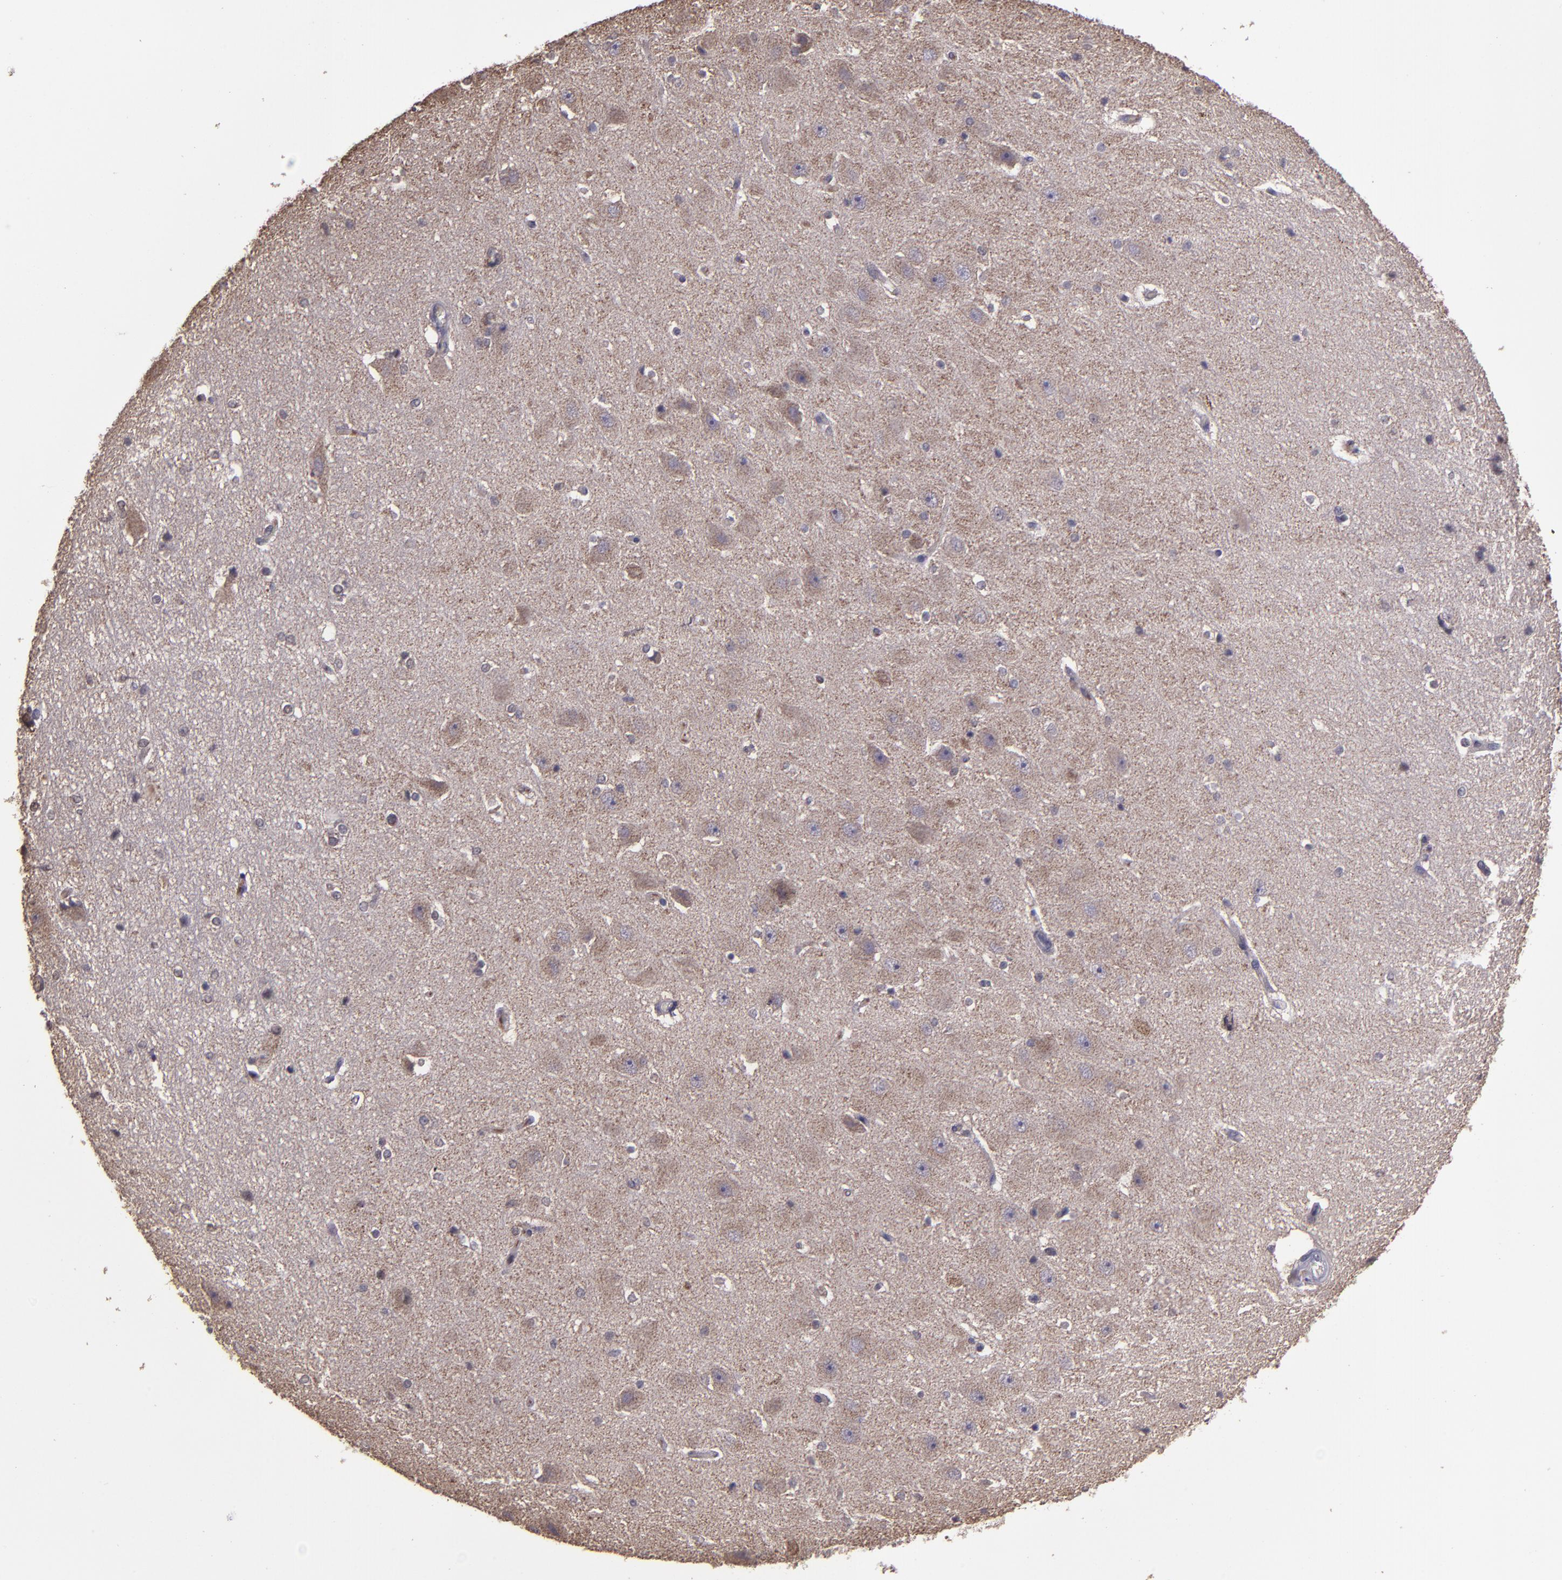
{"staining": {"intensity": "negative", "quantity": "none", "location": "none"}, "tissue": "hippocampus", "cell_type": "Glial cells", "image_type": "normal", "snomed": [{"axis": "morphology", "description": "Normal tissue, NOS"}, {"axis": "topography", "description": "Hippocampus"}], "caption": "Immunohistochemistry (IHC) of unremarkable human hippocampus reveals no positivity in glial cells.", "gene": "SERPINF2", "patient": {"sex": "female", "age": 19}}